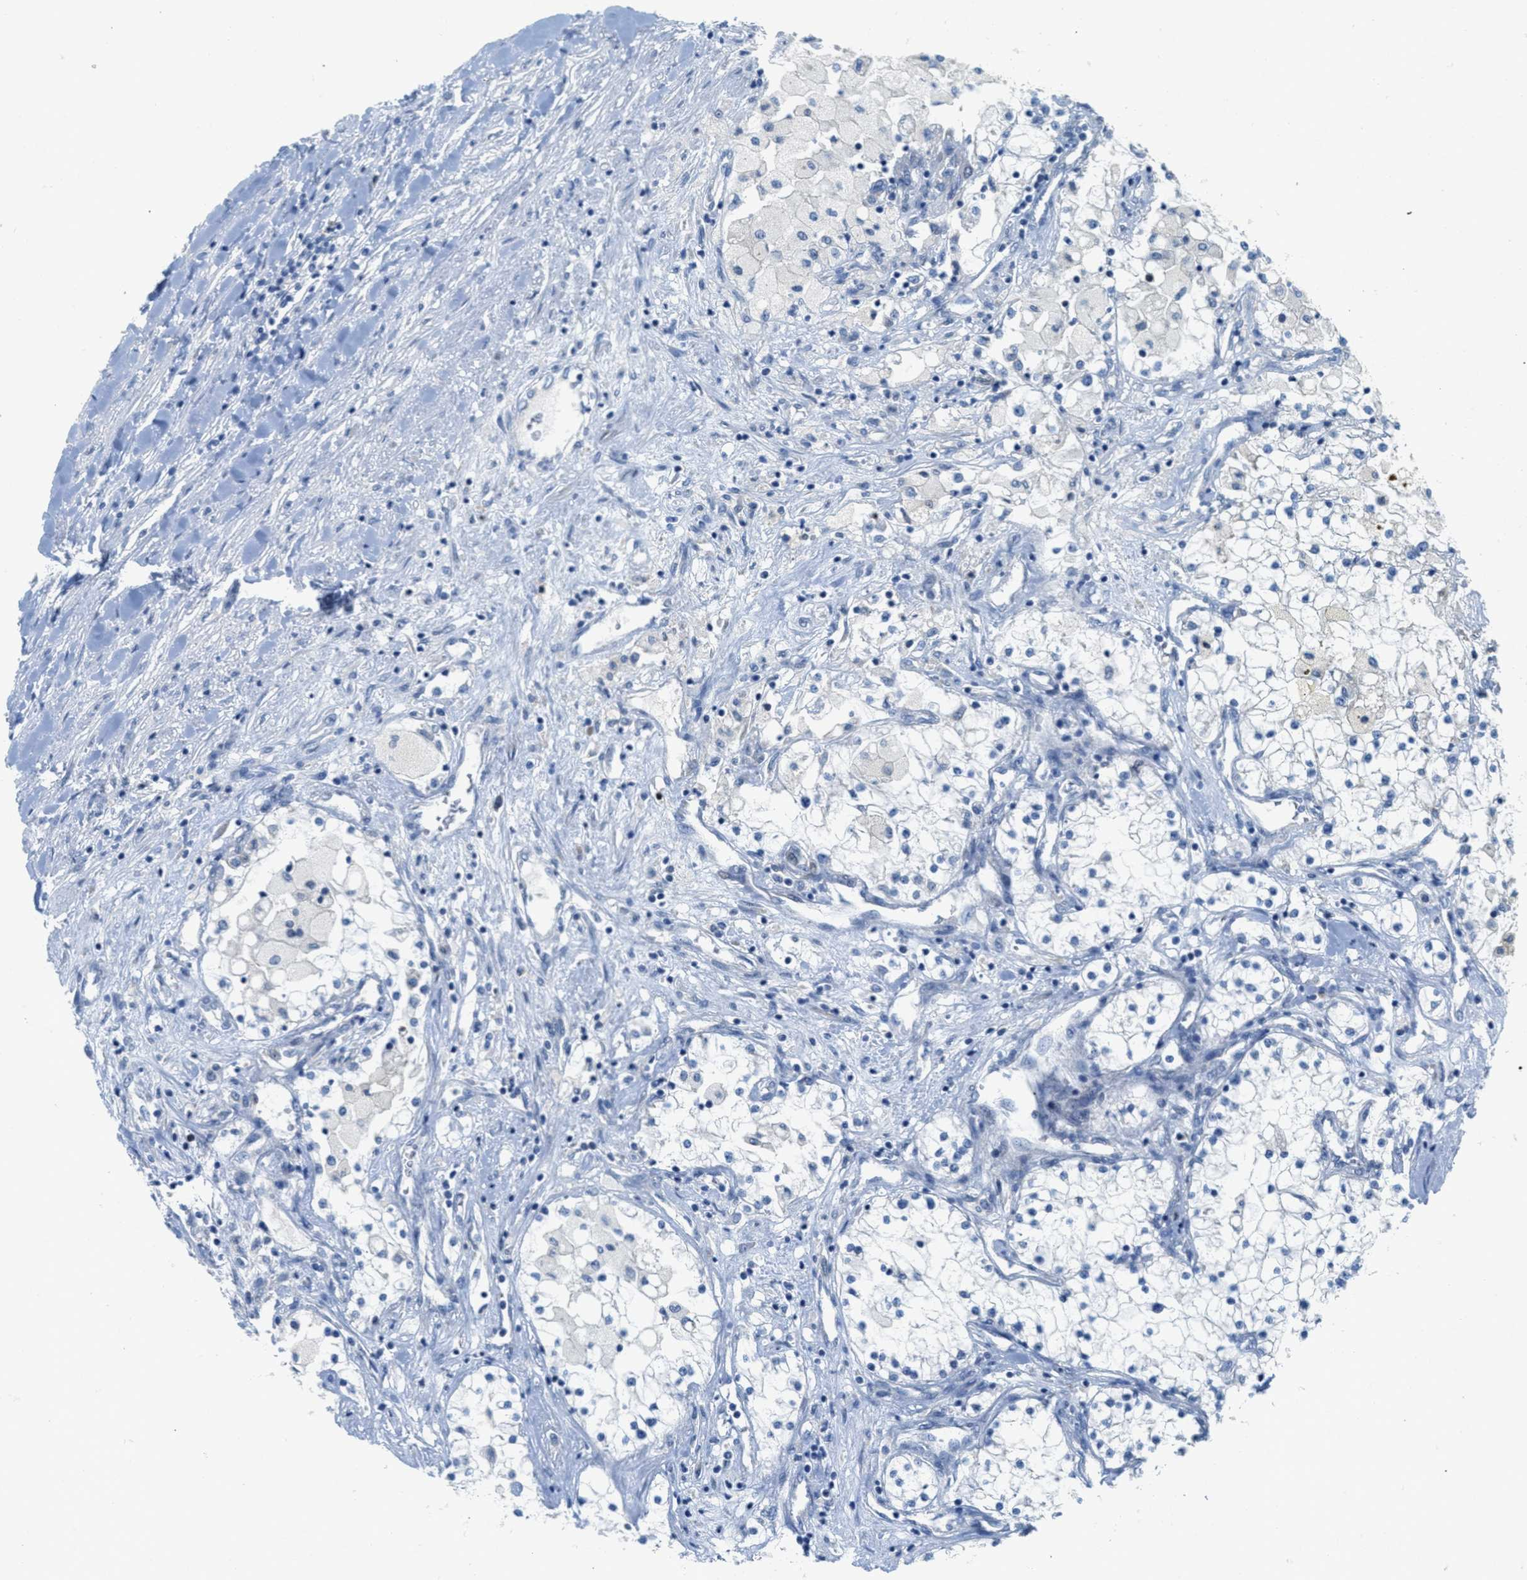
{"staining": {"intensity": "negative", "quantity": "none", "location": "none"}, "tissue": "renal cancer", "cell_type": "Tumor cells", "image_type": "cancer", "snomed": [{"axis": "morphology", "description": "Adenocarcinoma, NOS"}, {"axis": "topography", "description": "Kidney"}], "caption": "This photomicrograph is of renal cancer (adenocarcinoma) stained with IHC to label a protein in brown with the nuclei are counter-stained blue. There is no expression in tumor cells.", "gene": "ORC6", "patient": {"sex": "male", "age": 68}}